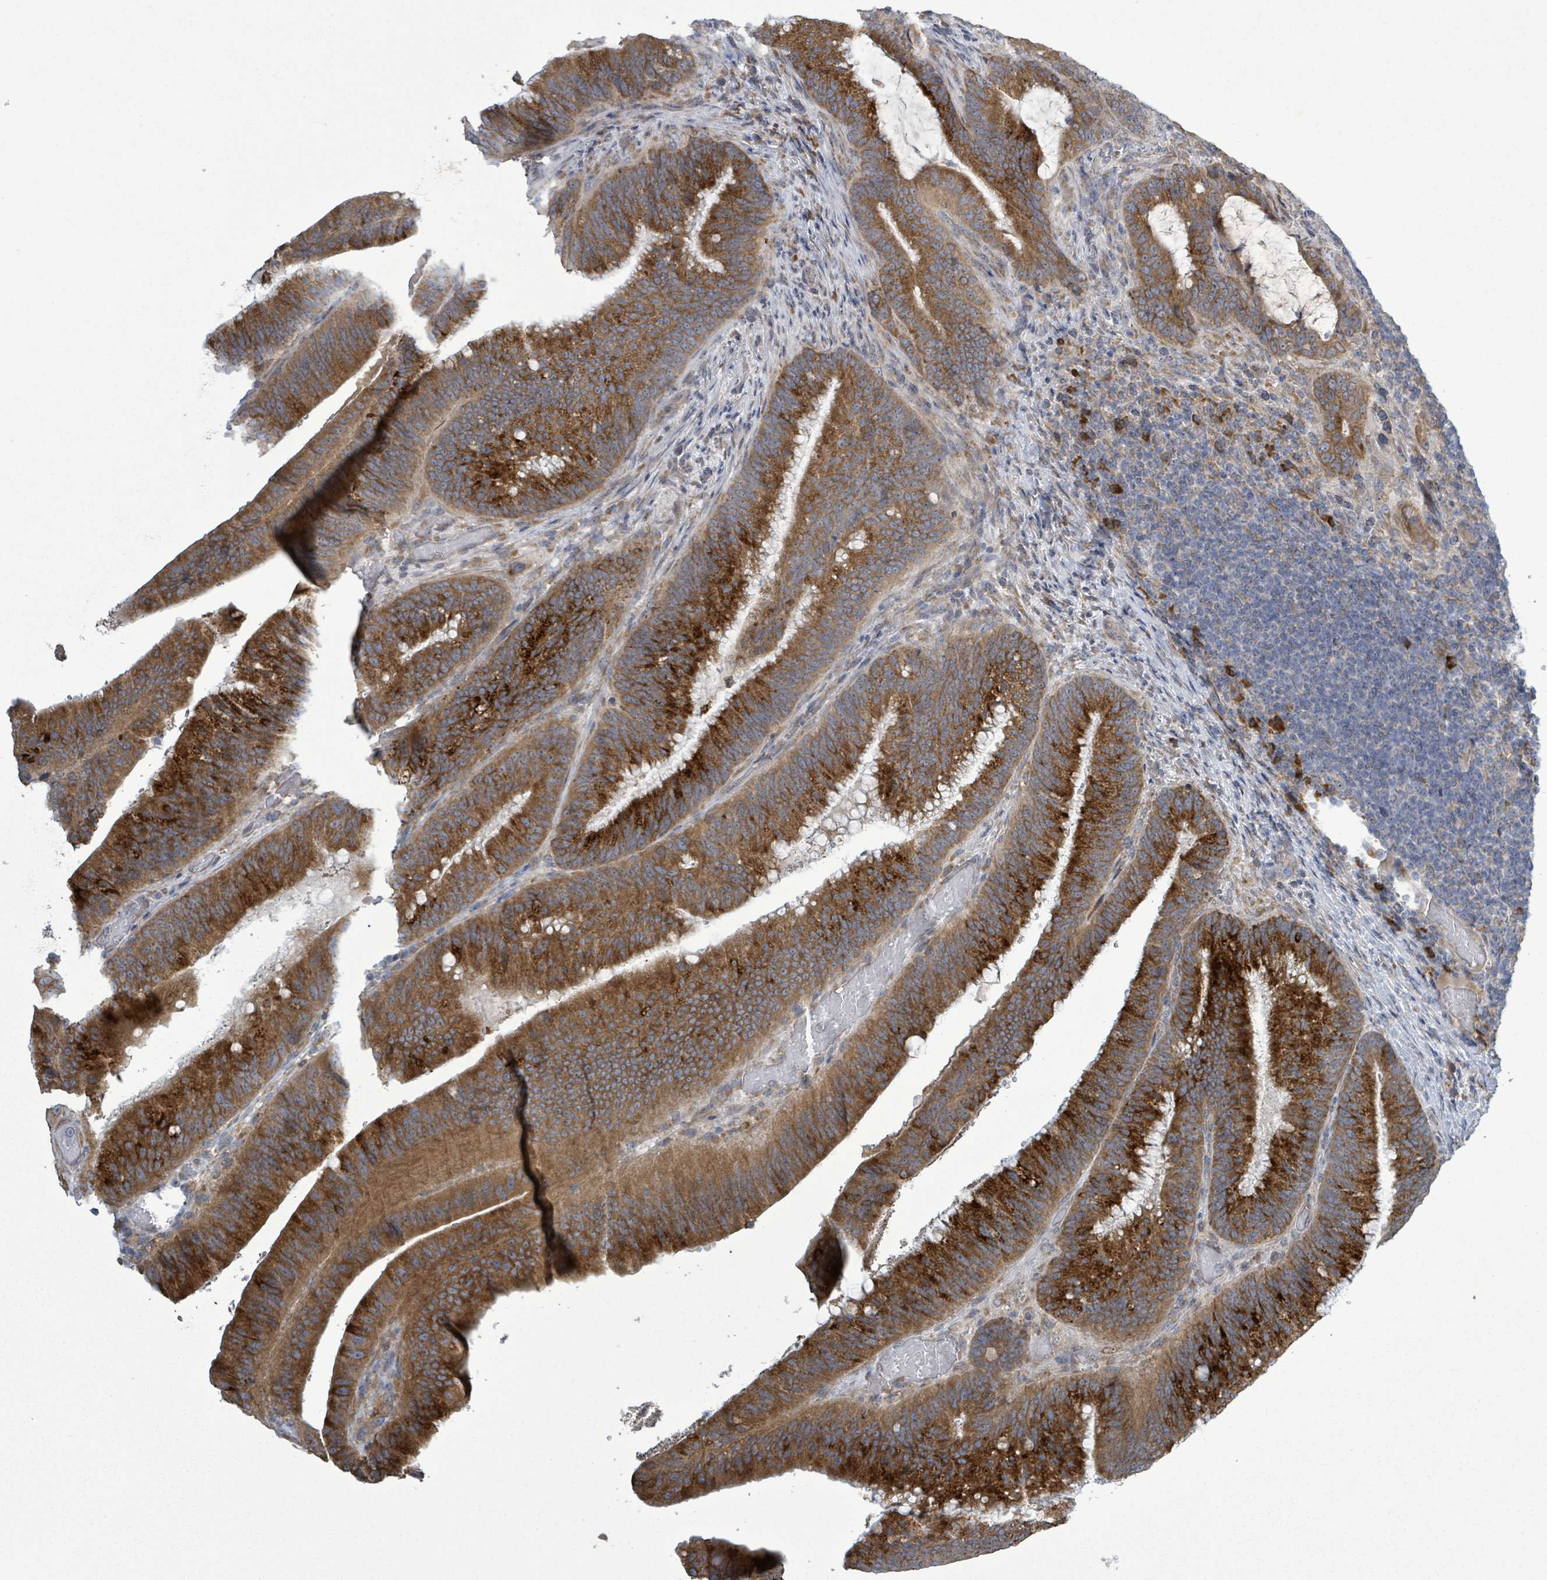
{"staining": {"intensity": "strong", "quantity": ">75%", "location": "cytoplasmic/membranous"}, "tissue": "colorectal cancer", "cell_type": "Tumor cells", "image_type": "cancer", "snomed": [{"axis": "morphology", "description": "Adenocarcinoma, NOS"}, {"axis": "topography", "description": "Colon"}], "caption": "IHC histopathology image of colorectal cancer (adenocarcinoma) stained for a protein (brown), which demonstrates high levels of strong cytoplasmic/membranous expression in approximately >75% of tumor cells.", "gene": "ATP13A1", "patient": {"sex": "female", "age": 43}}